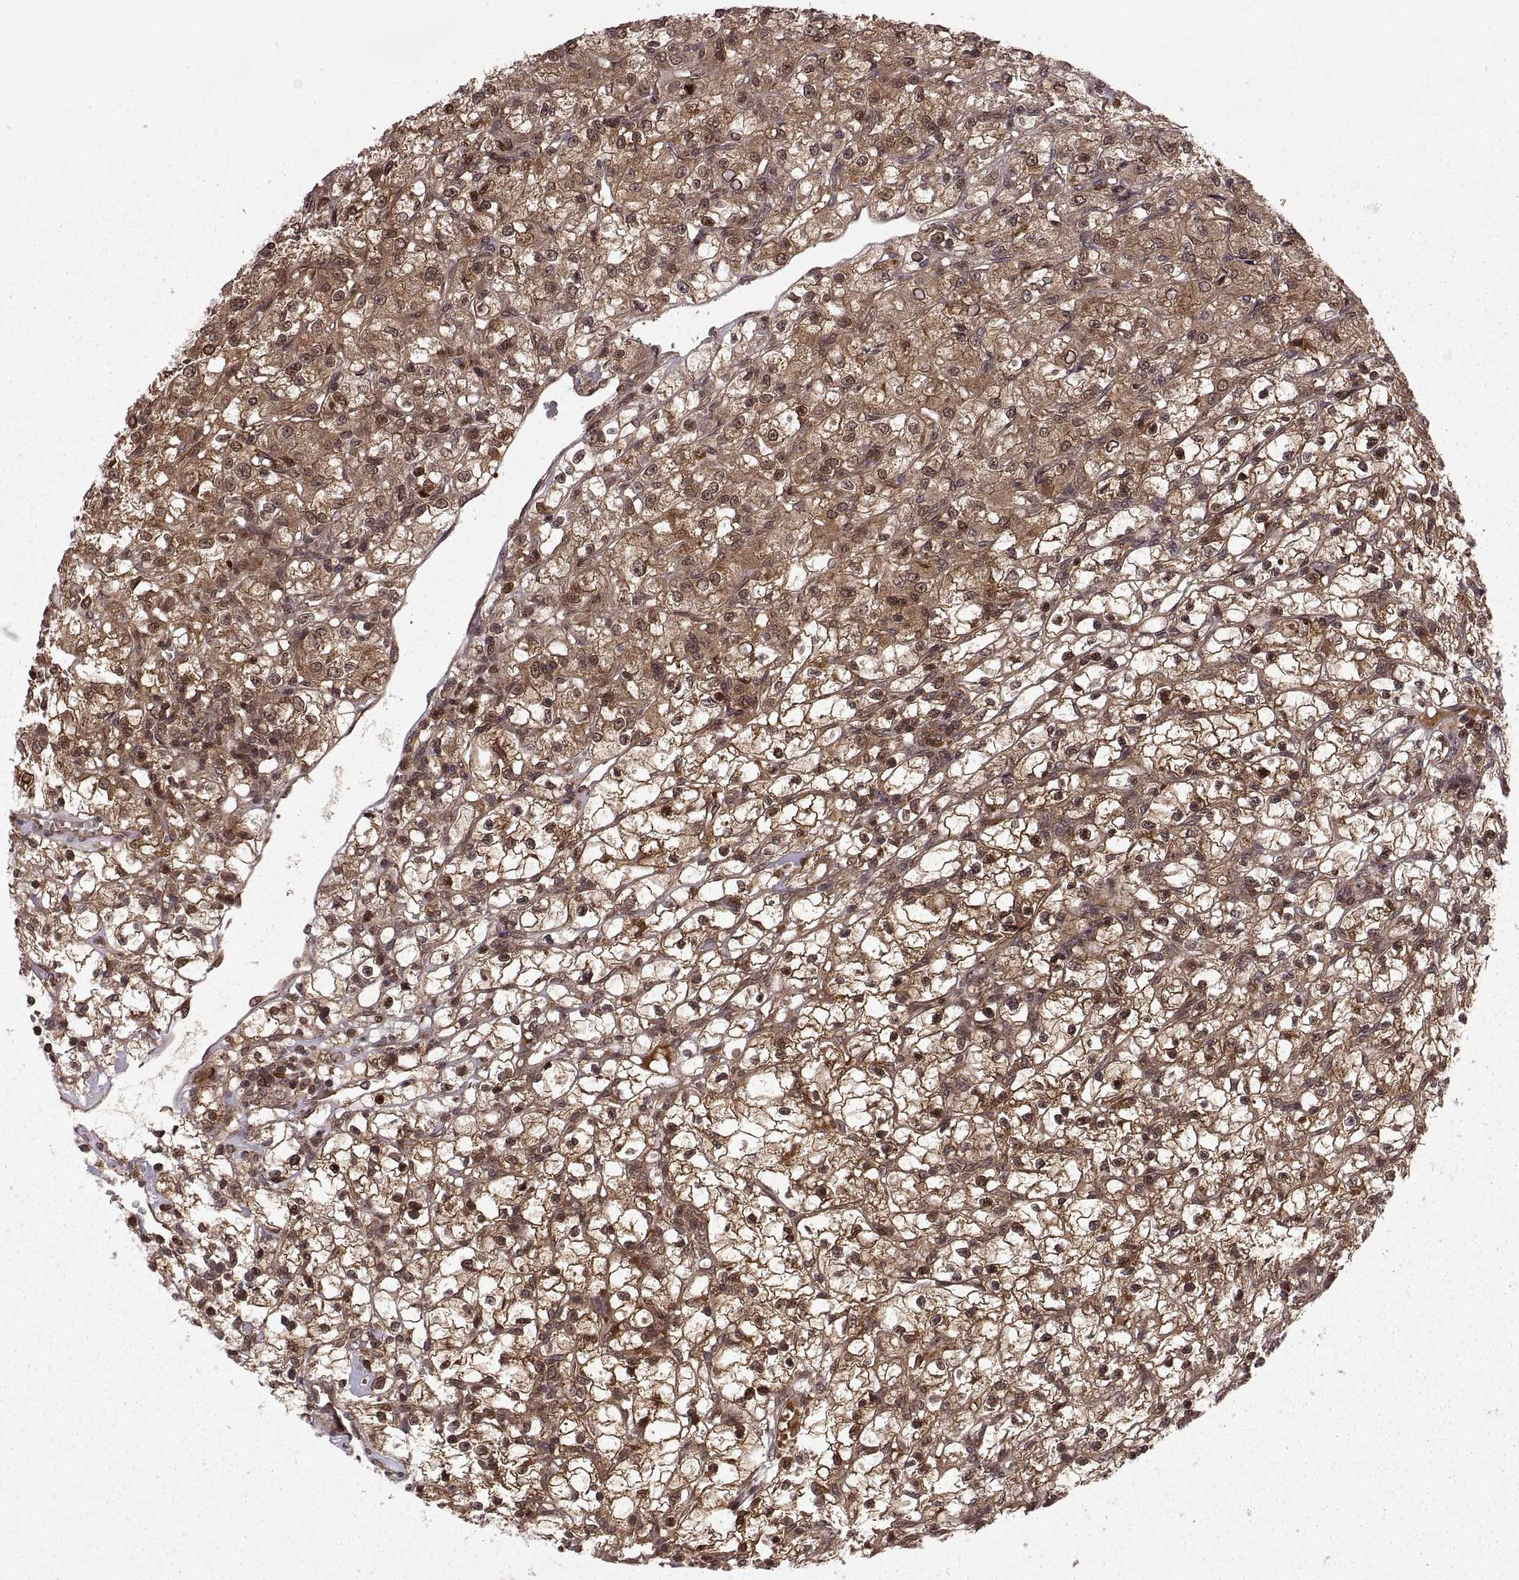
{"staining": {"intensity": "strong", "quantity": ">75%", "location": "cytoplasmic/membranous,nuclear"}, "tissue": "renal cancer", "cell_type": "Tumor cells", "image_type": "cancer", "snomed": [{"axis": "morphology", "description": "Adenocarcinoma, NOS"}, {"axis": "topography", "description": "Kidney"}], "caption": "IHC histopathology image of neoplastic tissue: adenocarcinoma (renal) stained using immunohistochemistry reveals high levels of strong protein expression localized specifically in the cytoplasmic/membranous and nuclear of tumor cells, appearing as a cytoplasmic/membranous and nuclear brown color.", "gene": "DEDD", "patient": {"sex": "female", "age": 59}}